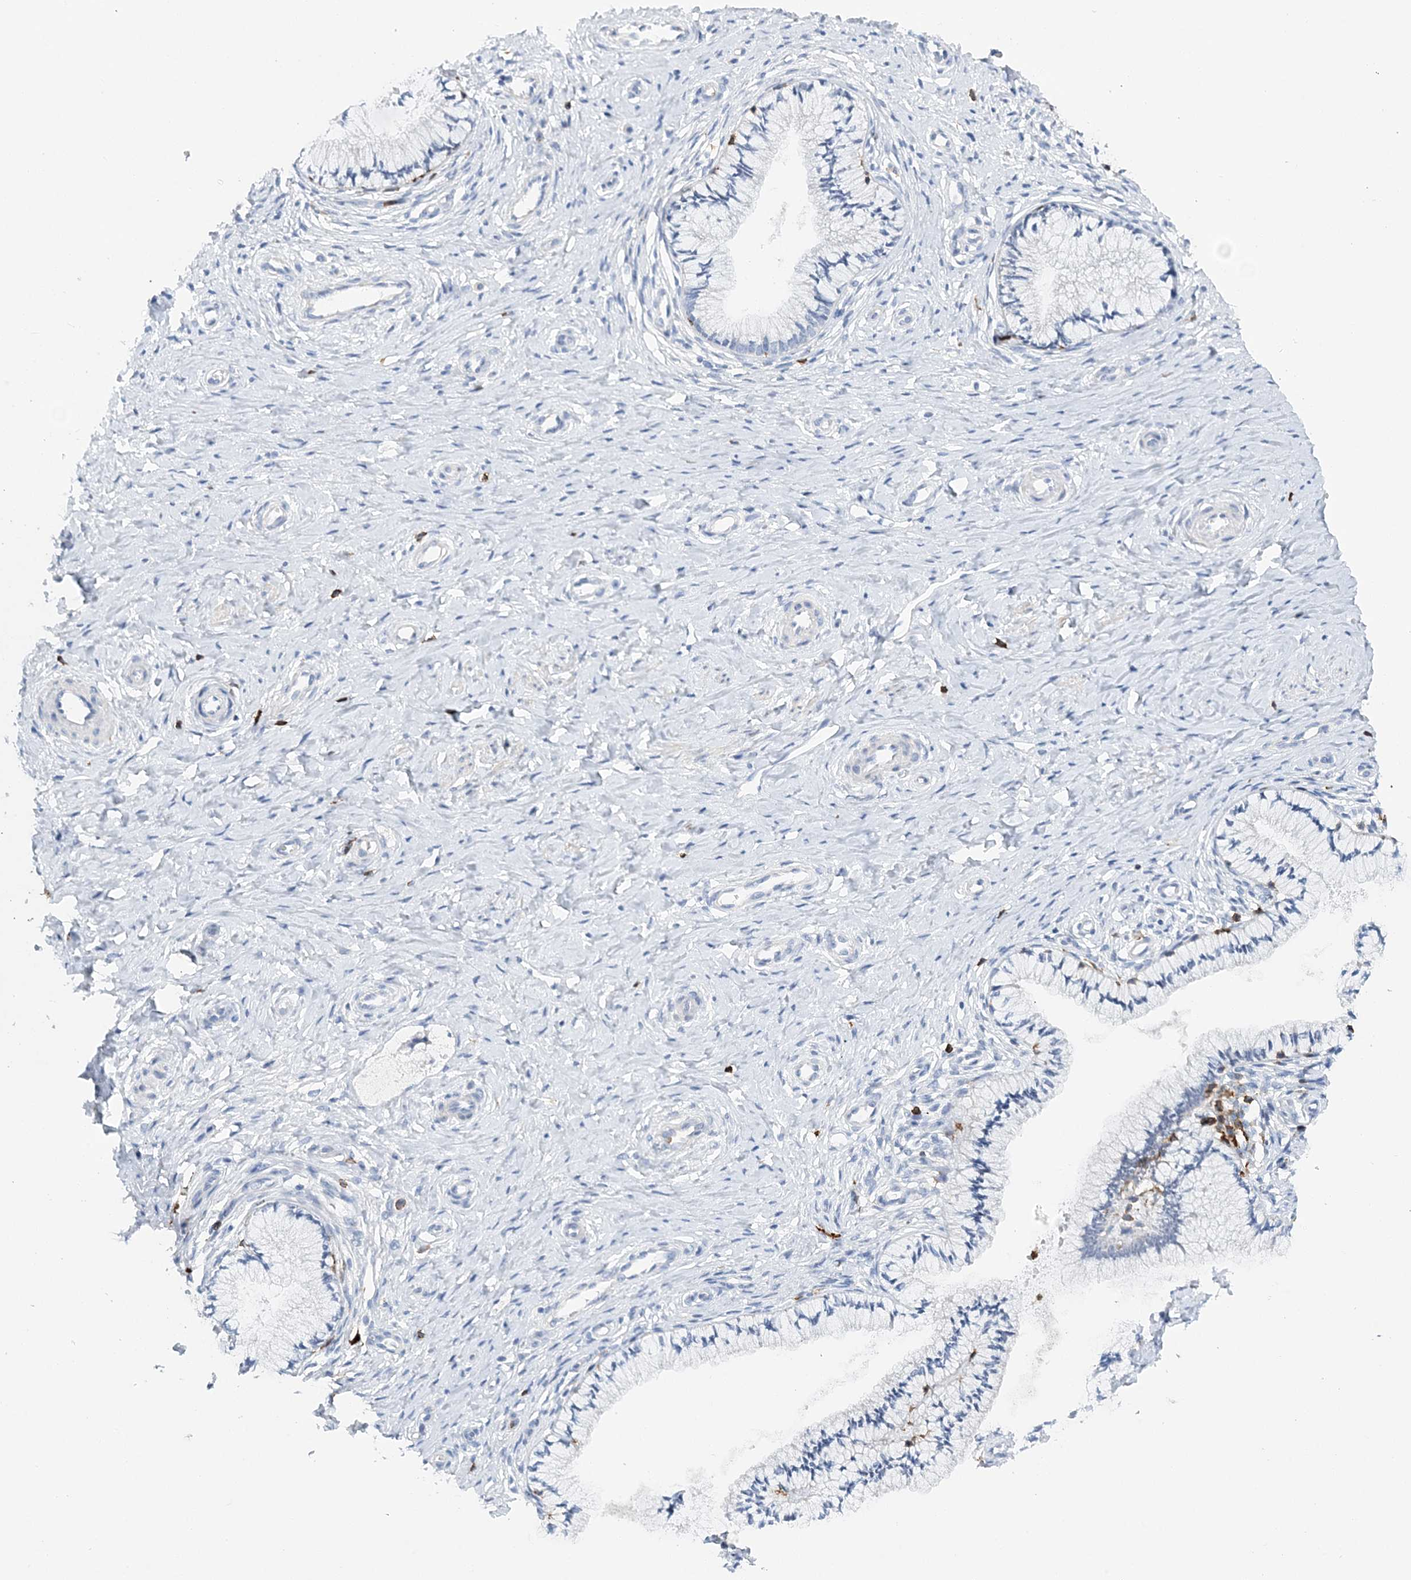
{"staining": {"intensity": "negative", "quantity": "none", "location": "none"}, "tissue": "cervix", "cell_type": "Glandular cells", "image_type": "normal", "snomed": [{"axis": "morphology", "description": "Normal tissue, NOS"}, {"axis": "topography", "description": "Cervix"}], "caption": "Glandular cells are negative for brown protein staining in benign cervix. The staining is performed using DAB (3,3'-diaminobenzidine) brown chromogen with nuclei counter-stained in using hematoxylin.", "gene": "PRMT9", "patient": {"sex": "female", "age": 36}}